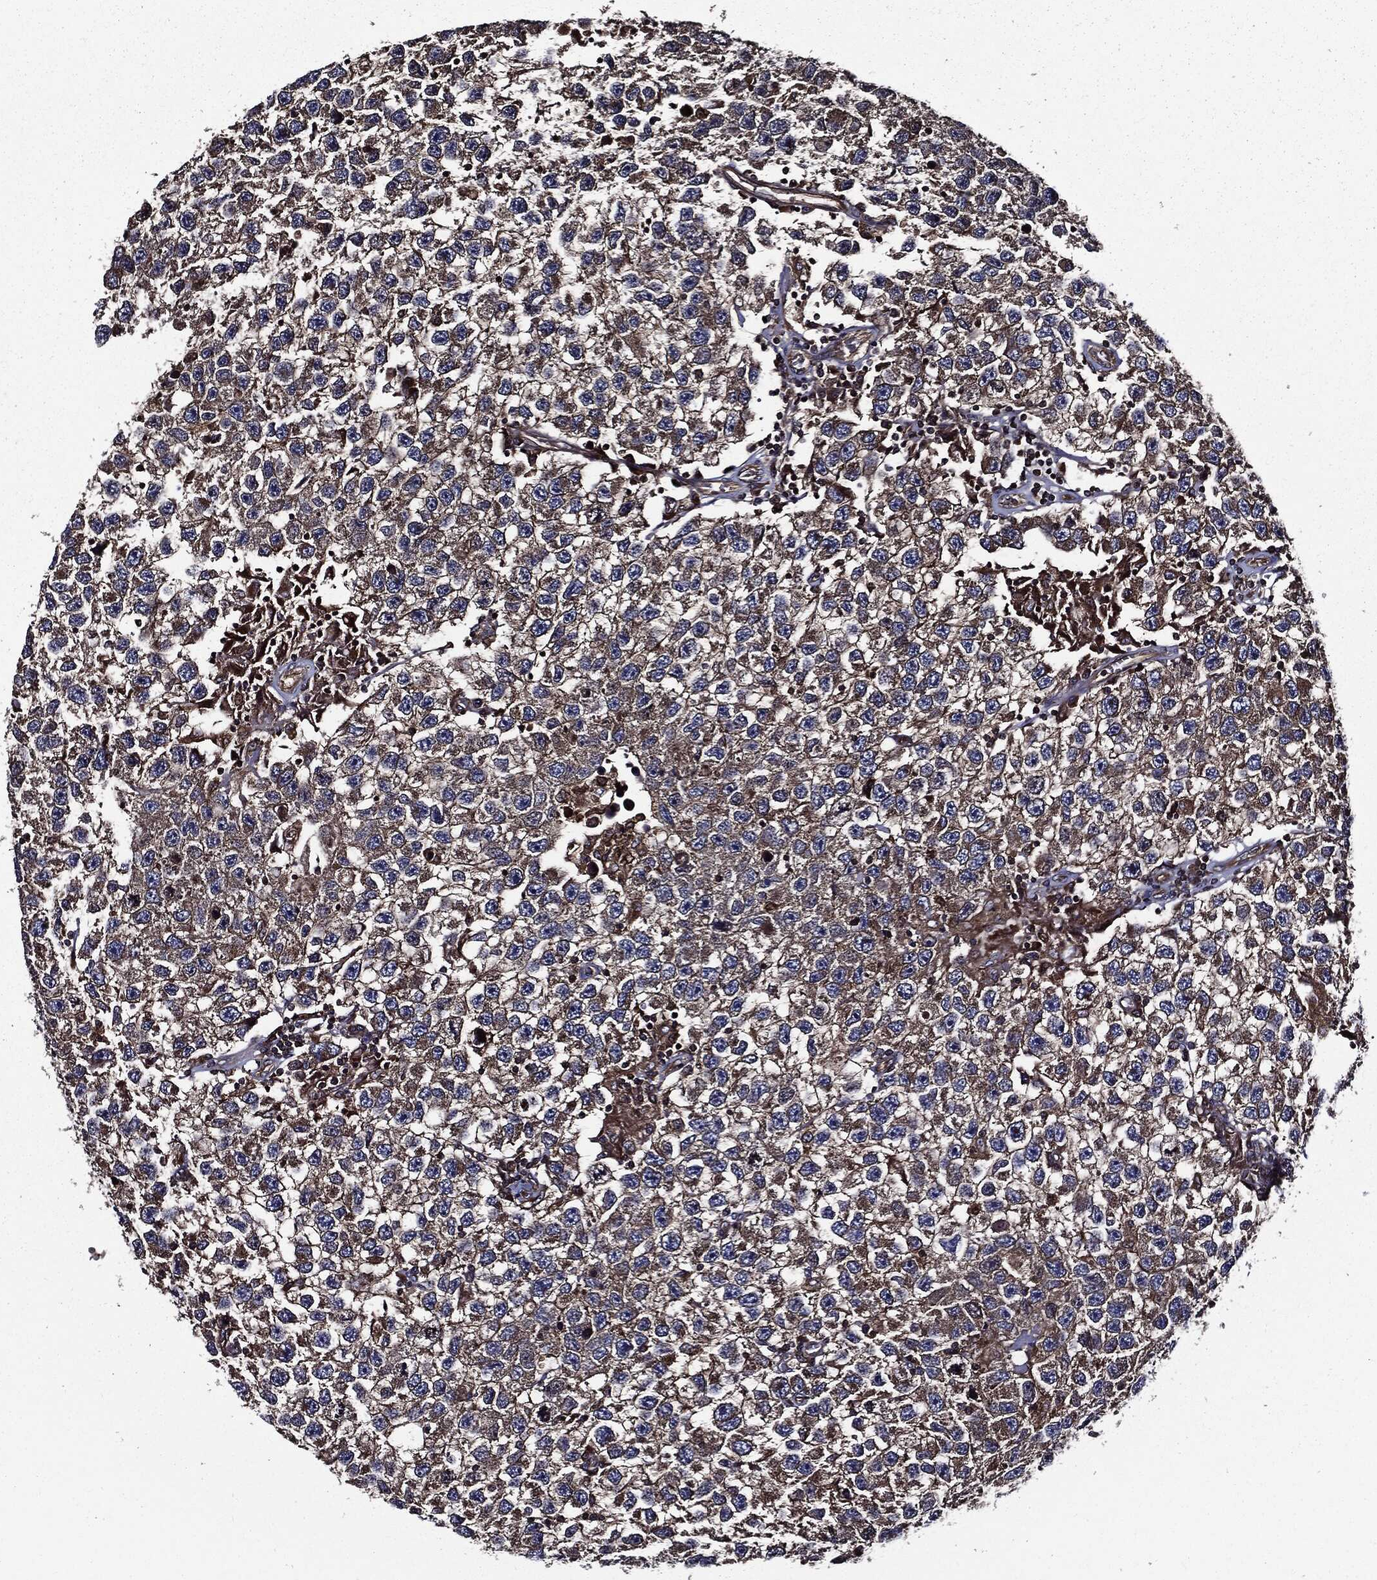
{"staining": {"intensity": "moderate", "quantity": "25%-75%", "location": "cytoplasmic/membranous"}, "tissue": "testis cancer", "cell_type": "Tumor cells", "image_type": "cancer", "snomed": [{"axis": "morphology", "description": "Seminoma, NOS"}, {"axis": "topography", "description": "Testis"}], "caption": "Moderate cytoplasmic/membranous staining for a protein is identified in about 25%-75% of tumor cells of testis cancer using immunohistochemistry.", "gene": "PDCD6IP", "patient": {"sex": "male", "age": 26}}